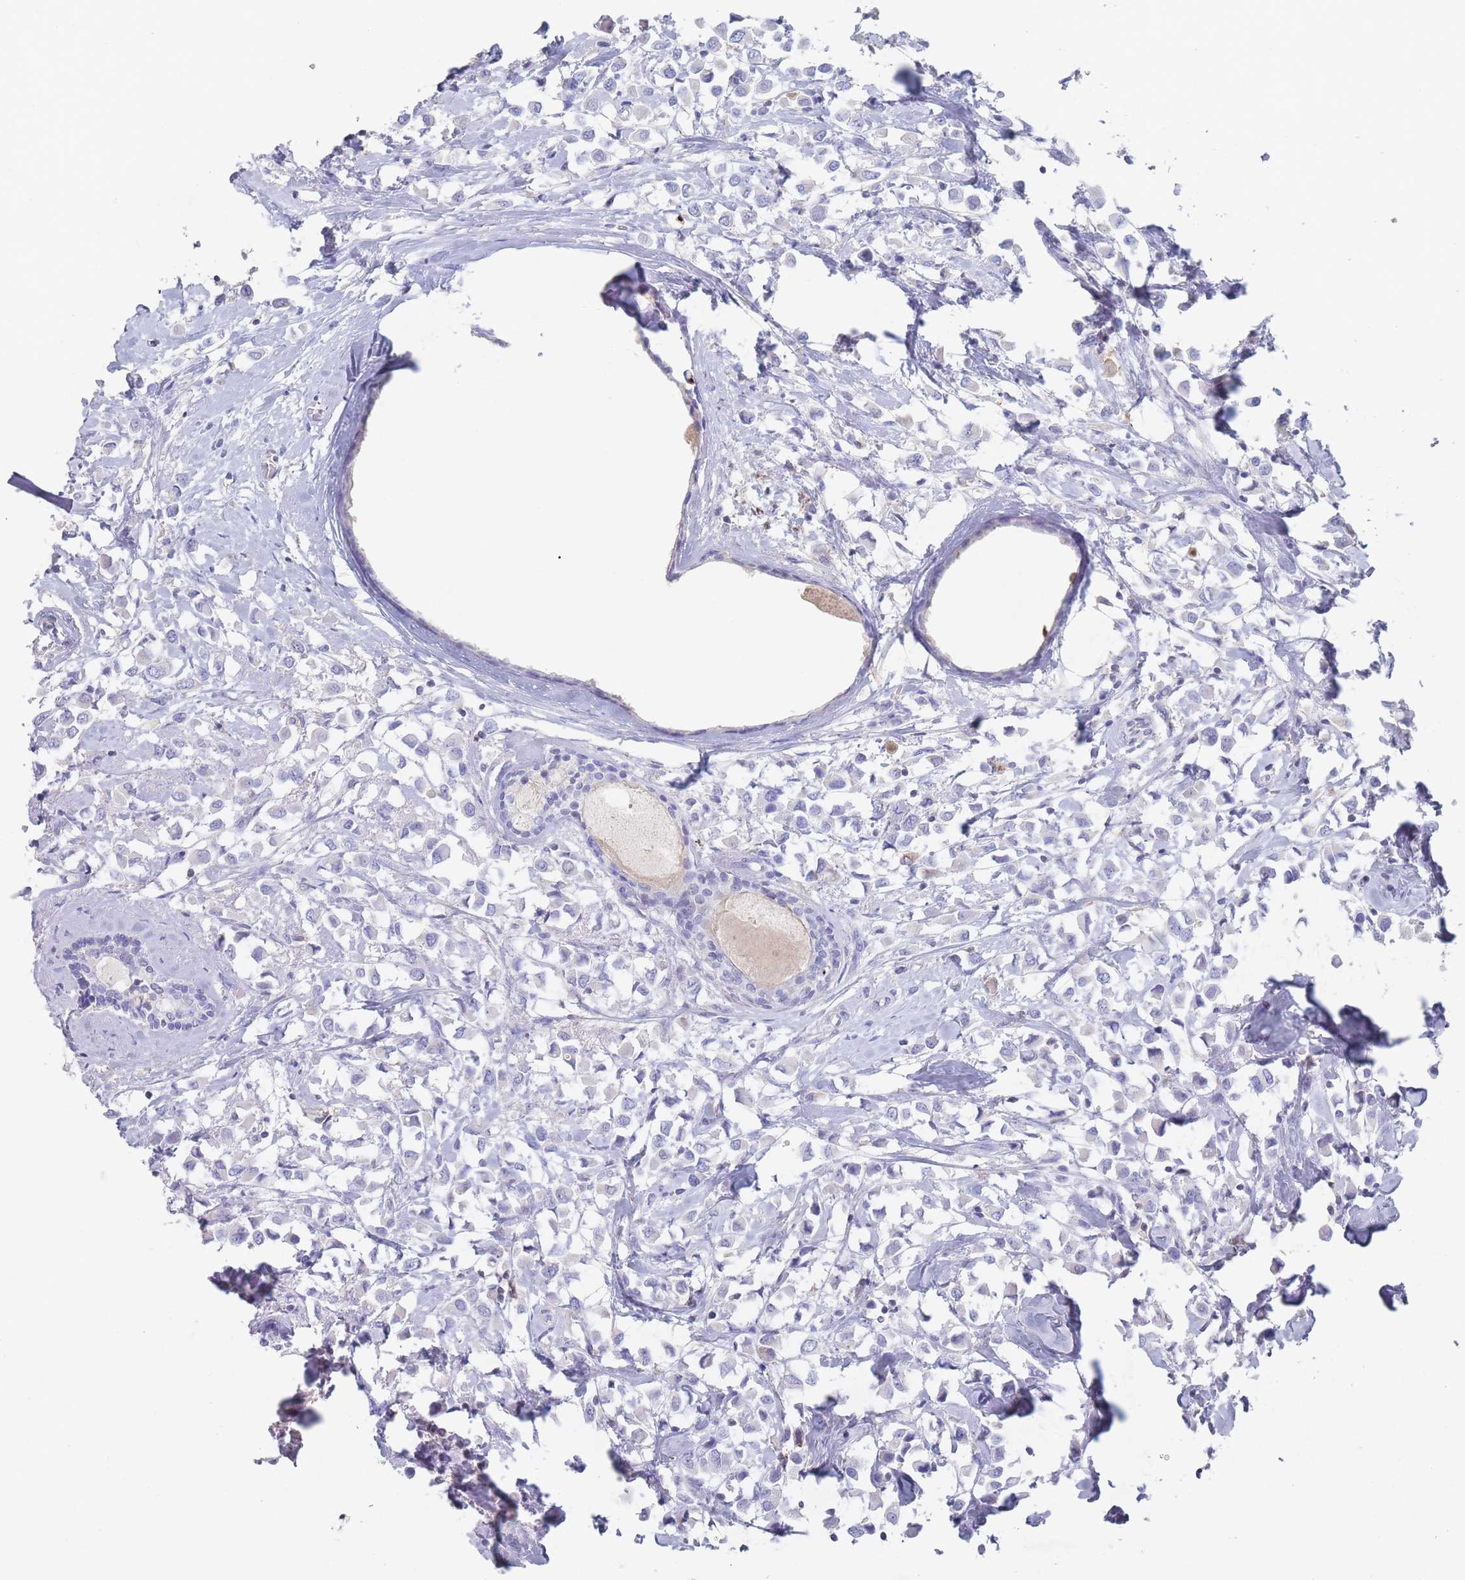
{"staining": {"intensity": "negative", "quantity": "none", "location": "none"}, "tissue": "breast cancer", "cell_type": "Tumor cells", "image_type": "cancer", "snomed": [{"axis": "morphology", "description": "Duct carcinoma"}, {"axis": "topography", "description": "Breast"}], "caption": "High magnification brightfield microscopy of breast cancer stained with DAB (3,3'-diaminobenzidine) (brown) and counterstained with hematoxylin (blue): tumor cells show no significant positivity.", "gene": "ATP1A3", "patient": {"sex": "female", "age": 61}}